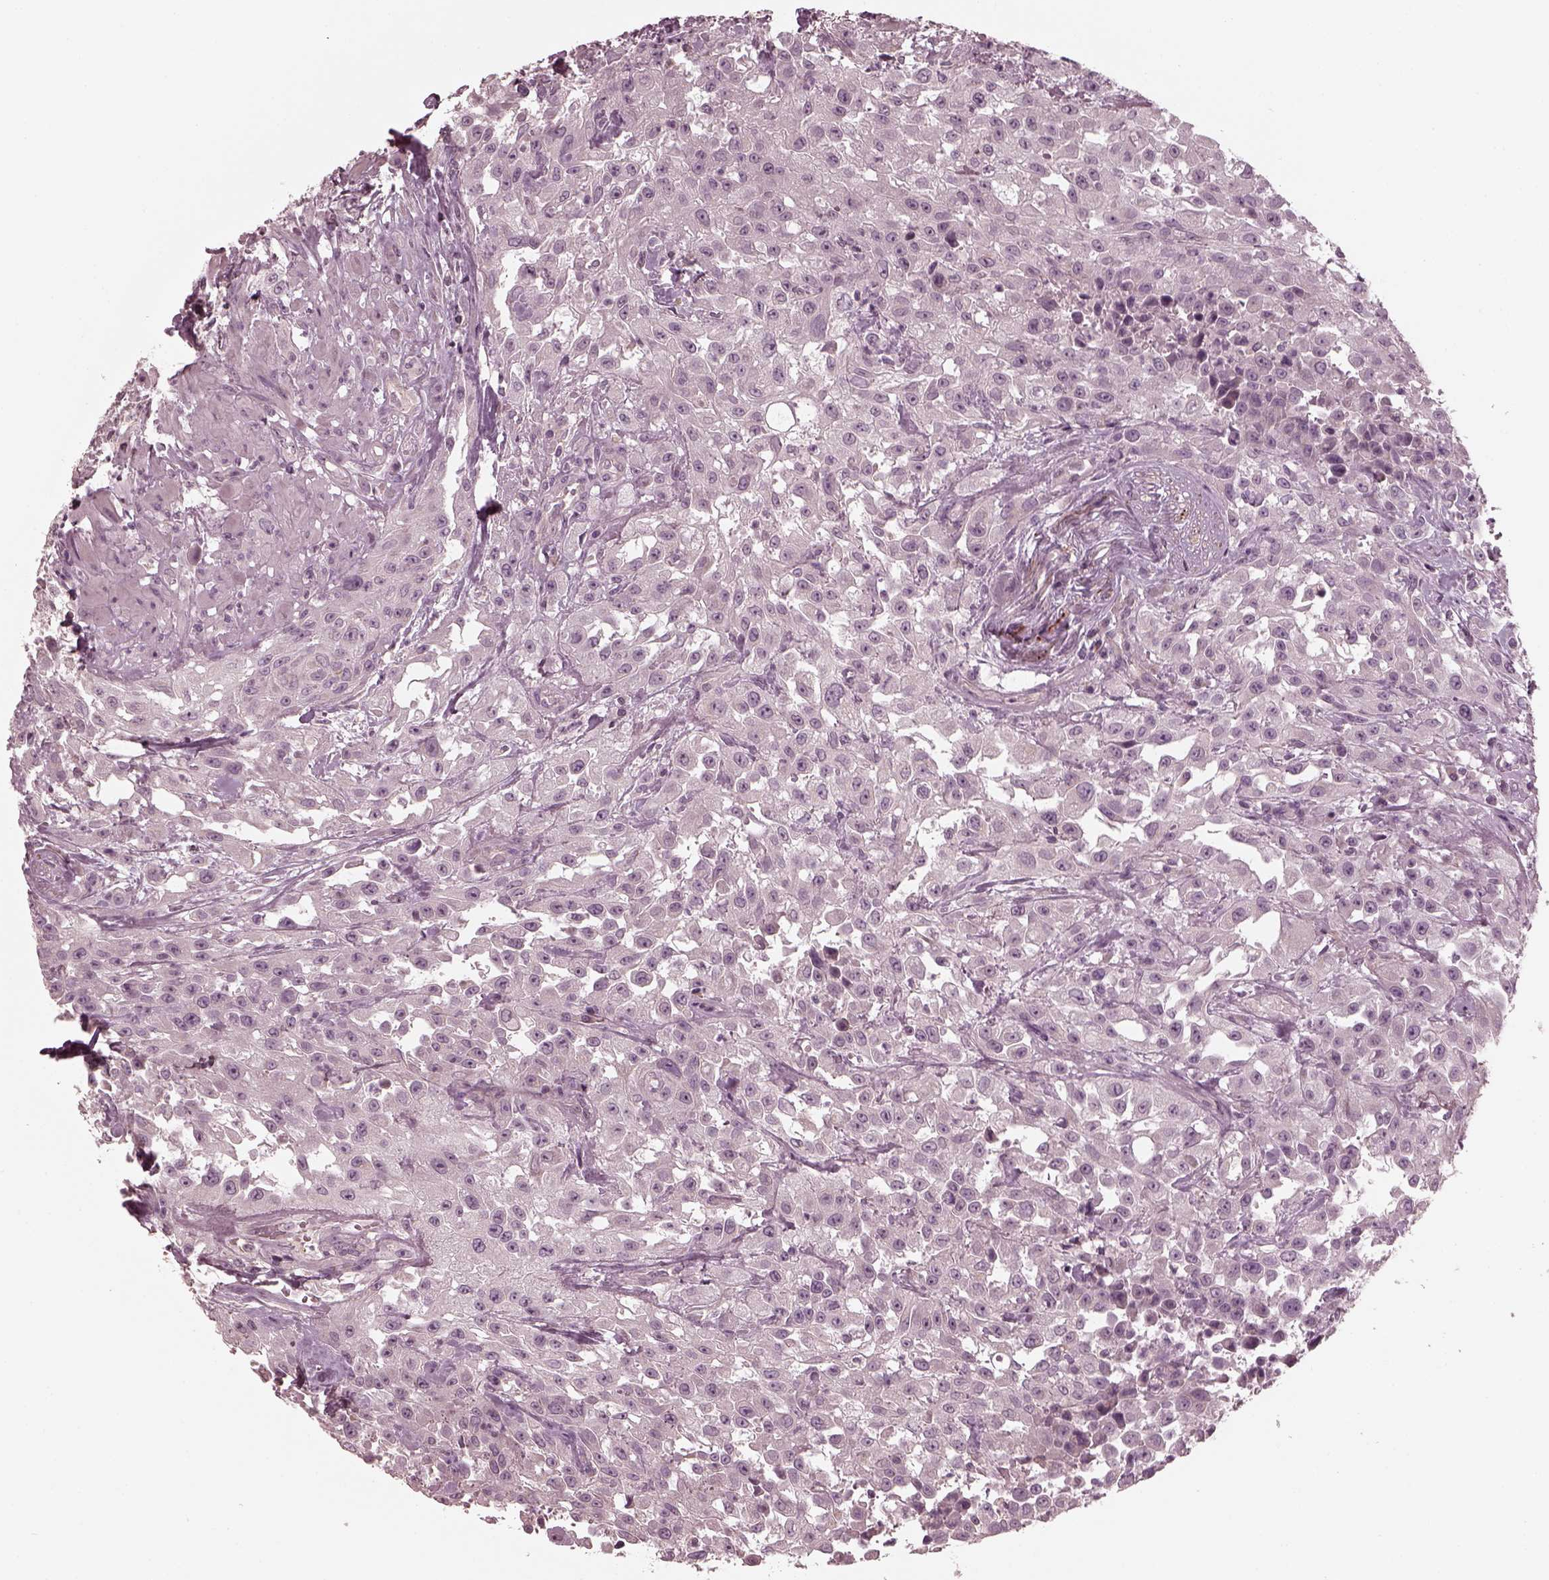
{"staining": {"intensity": "negative", "quantity": "none", "location": "none"}, "tissue": "urothelial cancer", "cell_type": "Tumor cells", "image_type": "cancer", "snomed": [{"axis": "morphology", "description": "Urothelial carcinoma, High grade"}, {"axis": "topography", "description": "Urinary bladder"}], "caption": "Immunohistochemical staining of human urothelial cancer reveals no significant staining in tumor cells.", "gene": "KIF6", "patient": {"sex": "male", "age": 79}}